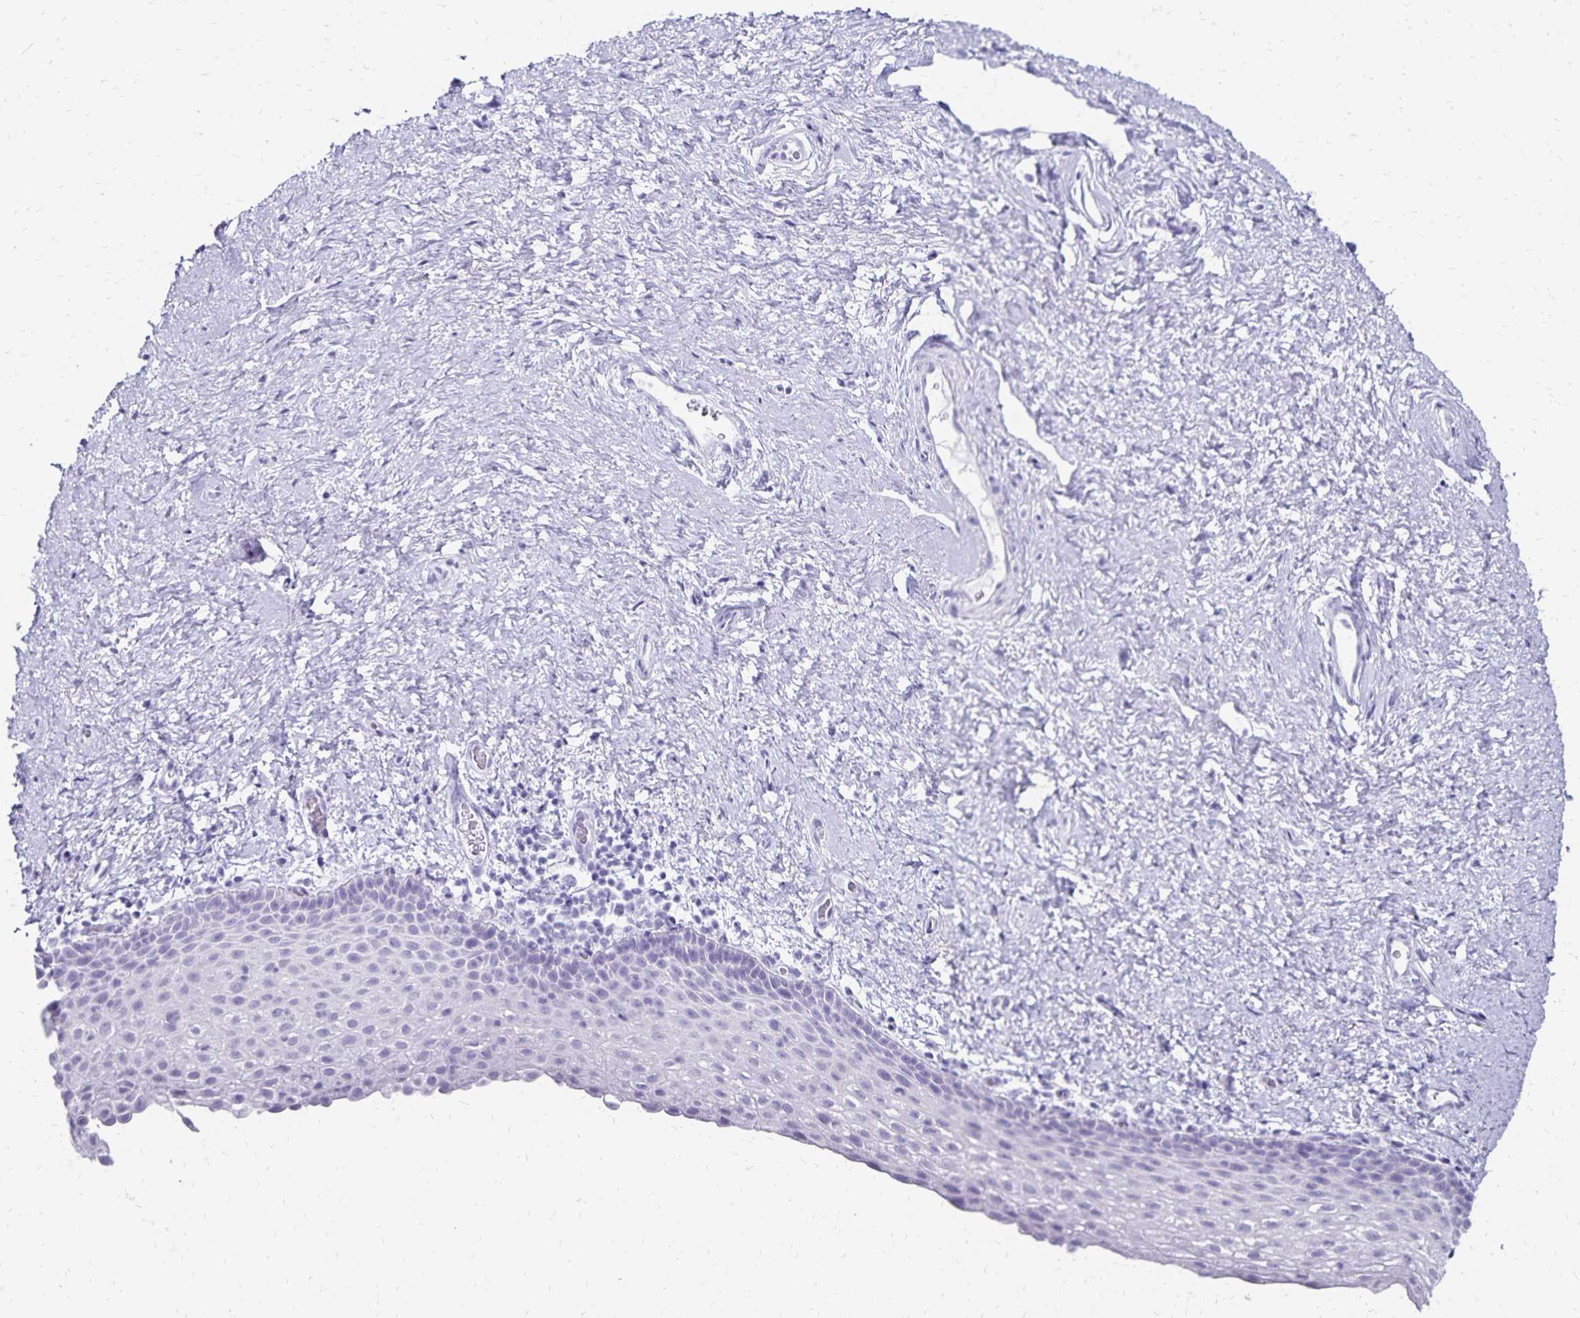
{"staining": {"intensity": "negative", "quantity": "none", "location": "none"}, "tissue": "vagina", "cell_type": "Squamous epithelial cells", "image_type": "normal", "snomed": [{"axis": "morphology", "description": "Normal tissue, NOS"}, {"axis": "topography", "description": "Vagina"}], "caption": "Protein analysis of unremarkable vagina shows no significant positivity in squamous epithelial cells. (DAB immunohistochemistry (IHC) visualized using brightfield microscopy, high magnification).", "gene": "GIP", "patient": {"sex": "female", "age": 61}}